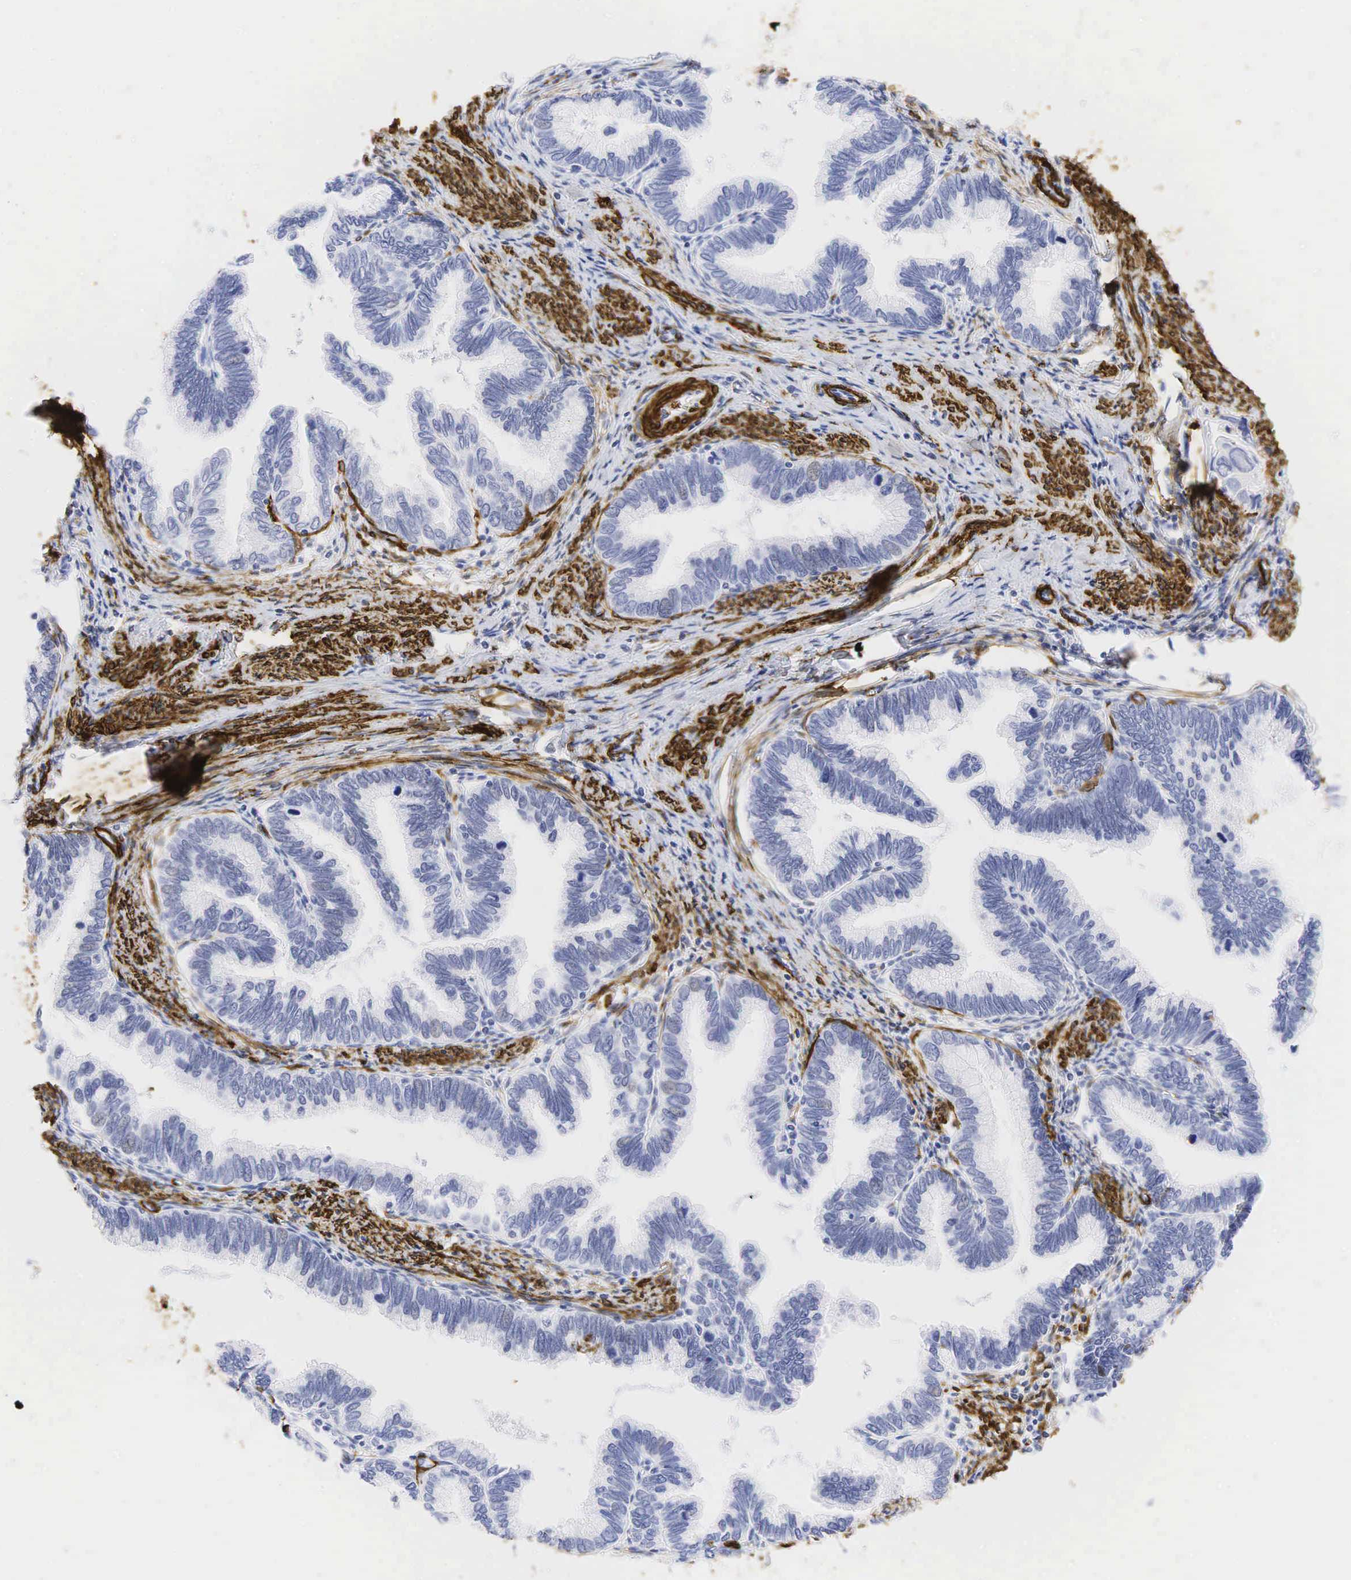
{"staining": {"intensity": "negative", "quantity": "none", "location": "none"}, "tissue": "cervical cancer", "cell_type": "Tumor cells", "image_type": "cancer", "snomed": [{"axis": "morphology", "description": "Adenocarcinoma, NOS"}, {"axis": "topography", "description": "Cervix"}], "caption": "Immunohistochemical staining of human cervical cancer (adenocarcinoma) demonstrates no significant staining in tumor cells.", "gene": "ACTA2", "patient": {"sex": "female", "age": 49}}